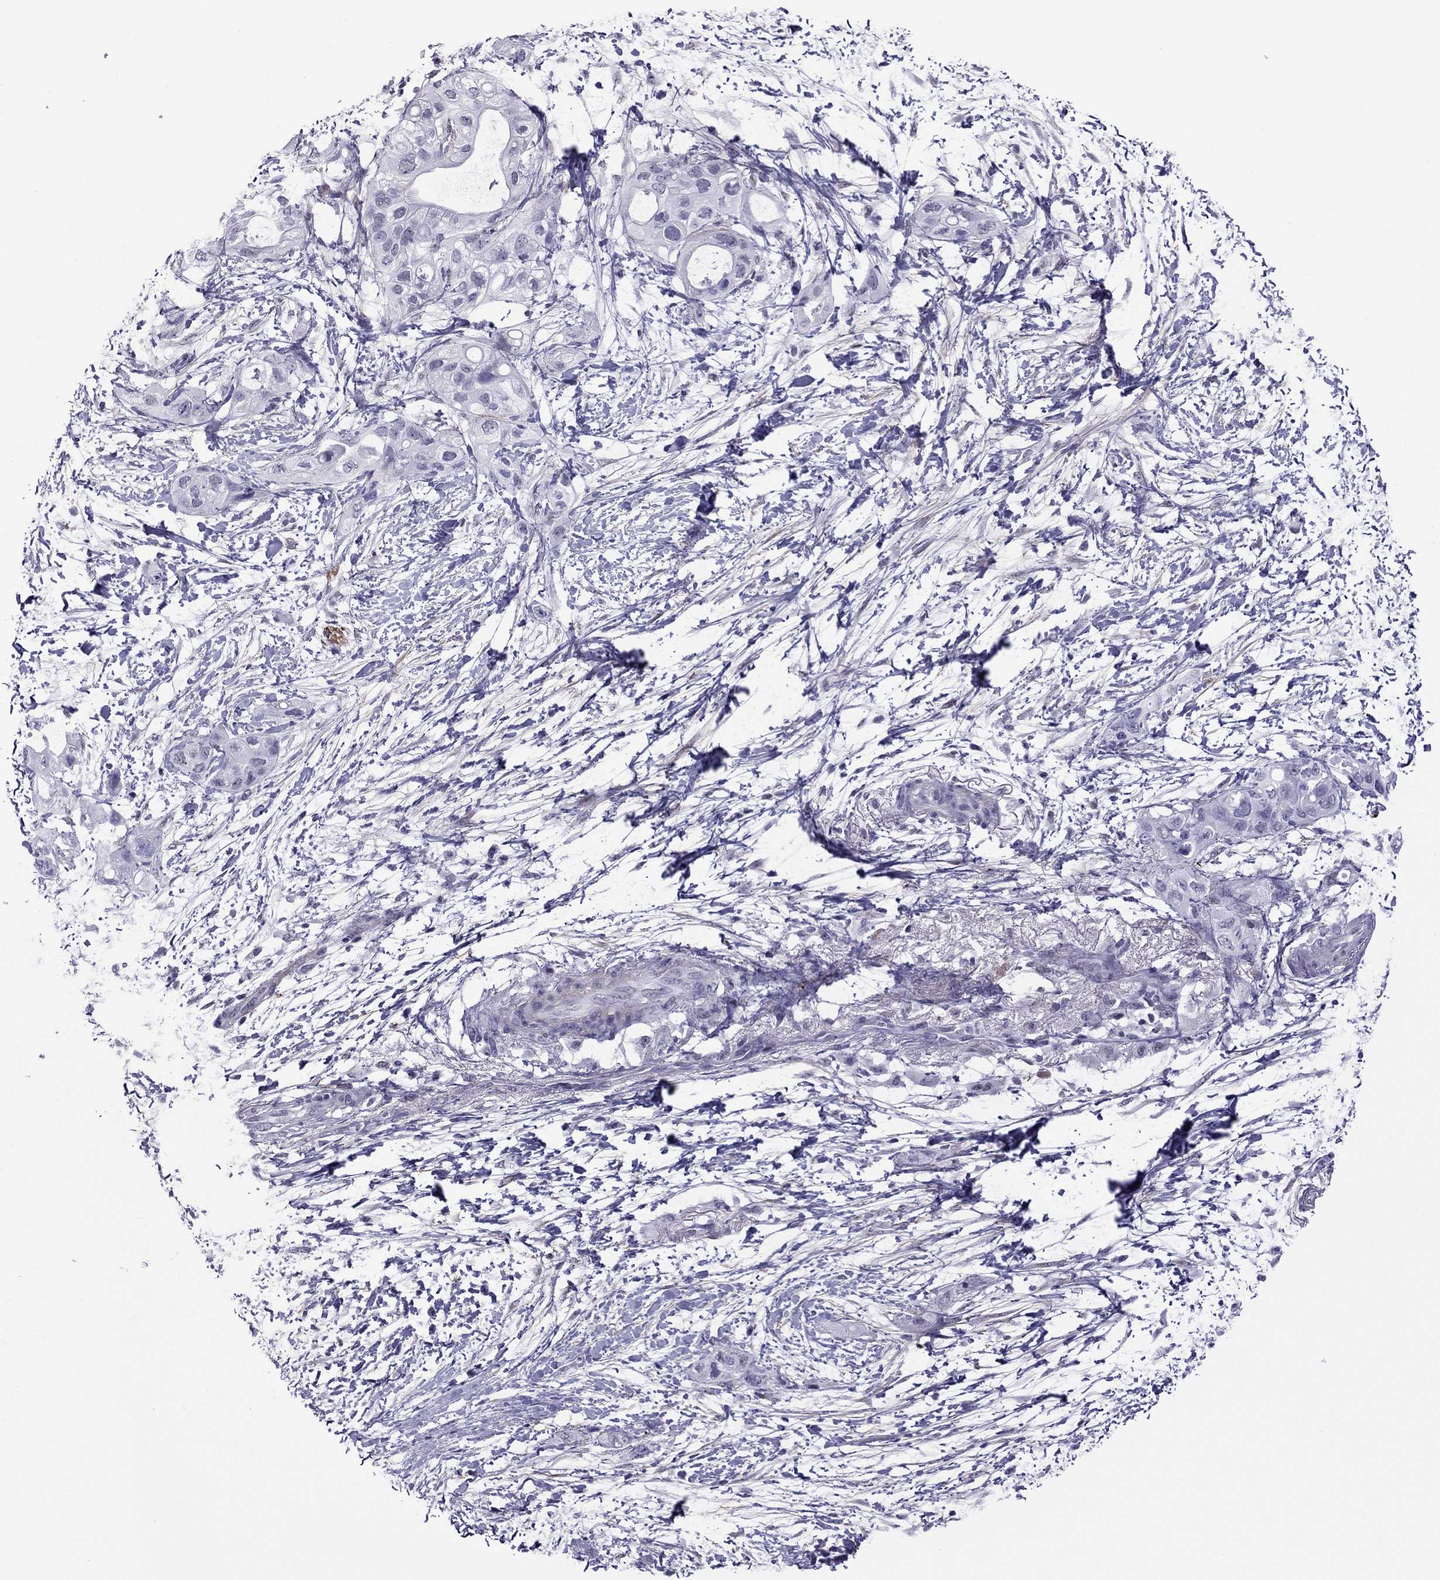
{"staining": {"intensity": "negative", "quantity": "none", "location": "none"}, "tissue": "pancreatic cancer", "cell_type": "Tumor cells", "image_type": "cancer", "snomed": [{"axis": "morphology", "description": "Adenocarcinoma, NOS"}, {"axis": "topography", "description": "Pancreas"}], "caption": "Human pancreatic adenocarcinoma stained for a protein using IHC reveals no expression in tumor cells.", "gene": "ZNF646", "patient": {"sex": "female", "age": 72}}